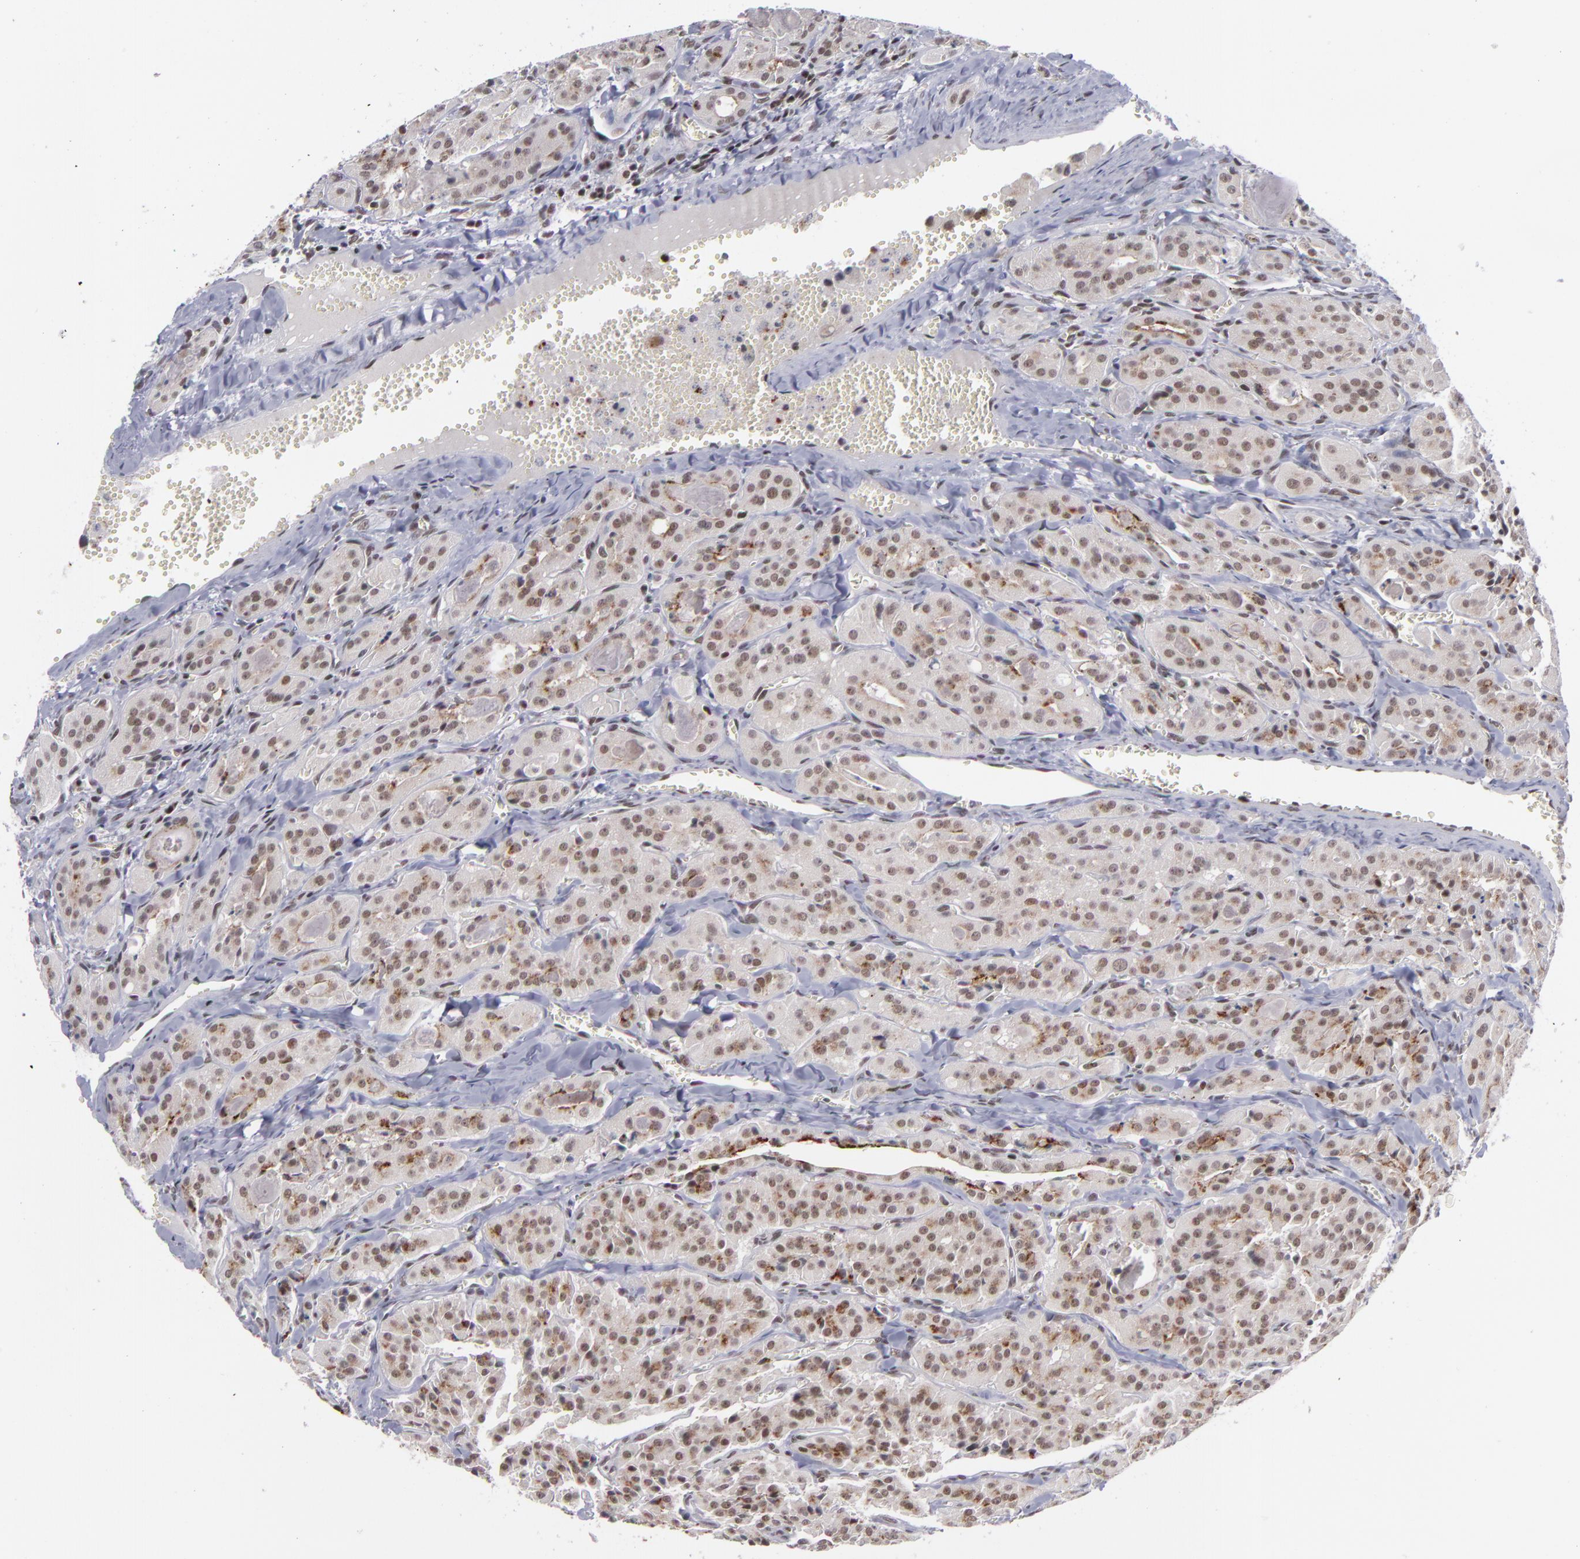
{"staining": {"intensity": "moderate", "quantity": ">75%", "location": "cytoplasmic/membranous,nuclear"}, "tissue": "thyroid cancer", "cell_type": "Tumor cells", "image_type": "cancer", "snomed": [{"axis": "morphology", "description": "Carcinoma, NOS"}, {"axis": "topography", "description": "Thyroid gland"}], "caption": "Thyroid cancer was stained to show a protein in brown. There is medium levels of moderate cytoplasmic/membranous and nuclear expression in approximately >75% of tumor cells. Using DAB (3,3'-diaminobenzidine) (brown) and hematoxylin (blue) stains, captured at high magnification using brightfield microscopy.", "gene": "MLLT3", "patient": {"sex": "male", "age": 76}}